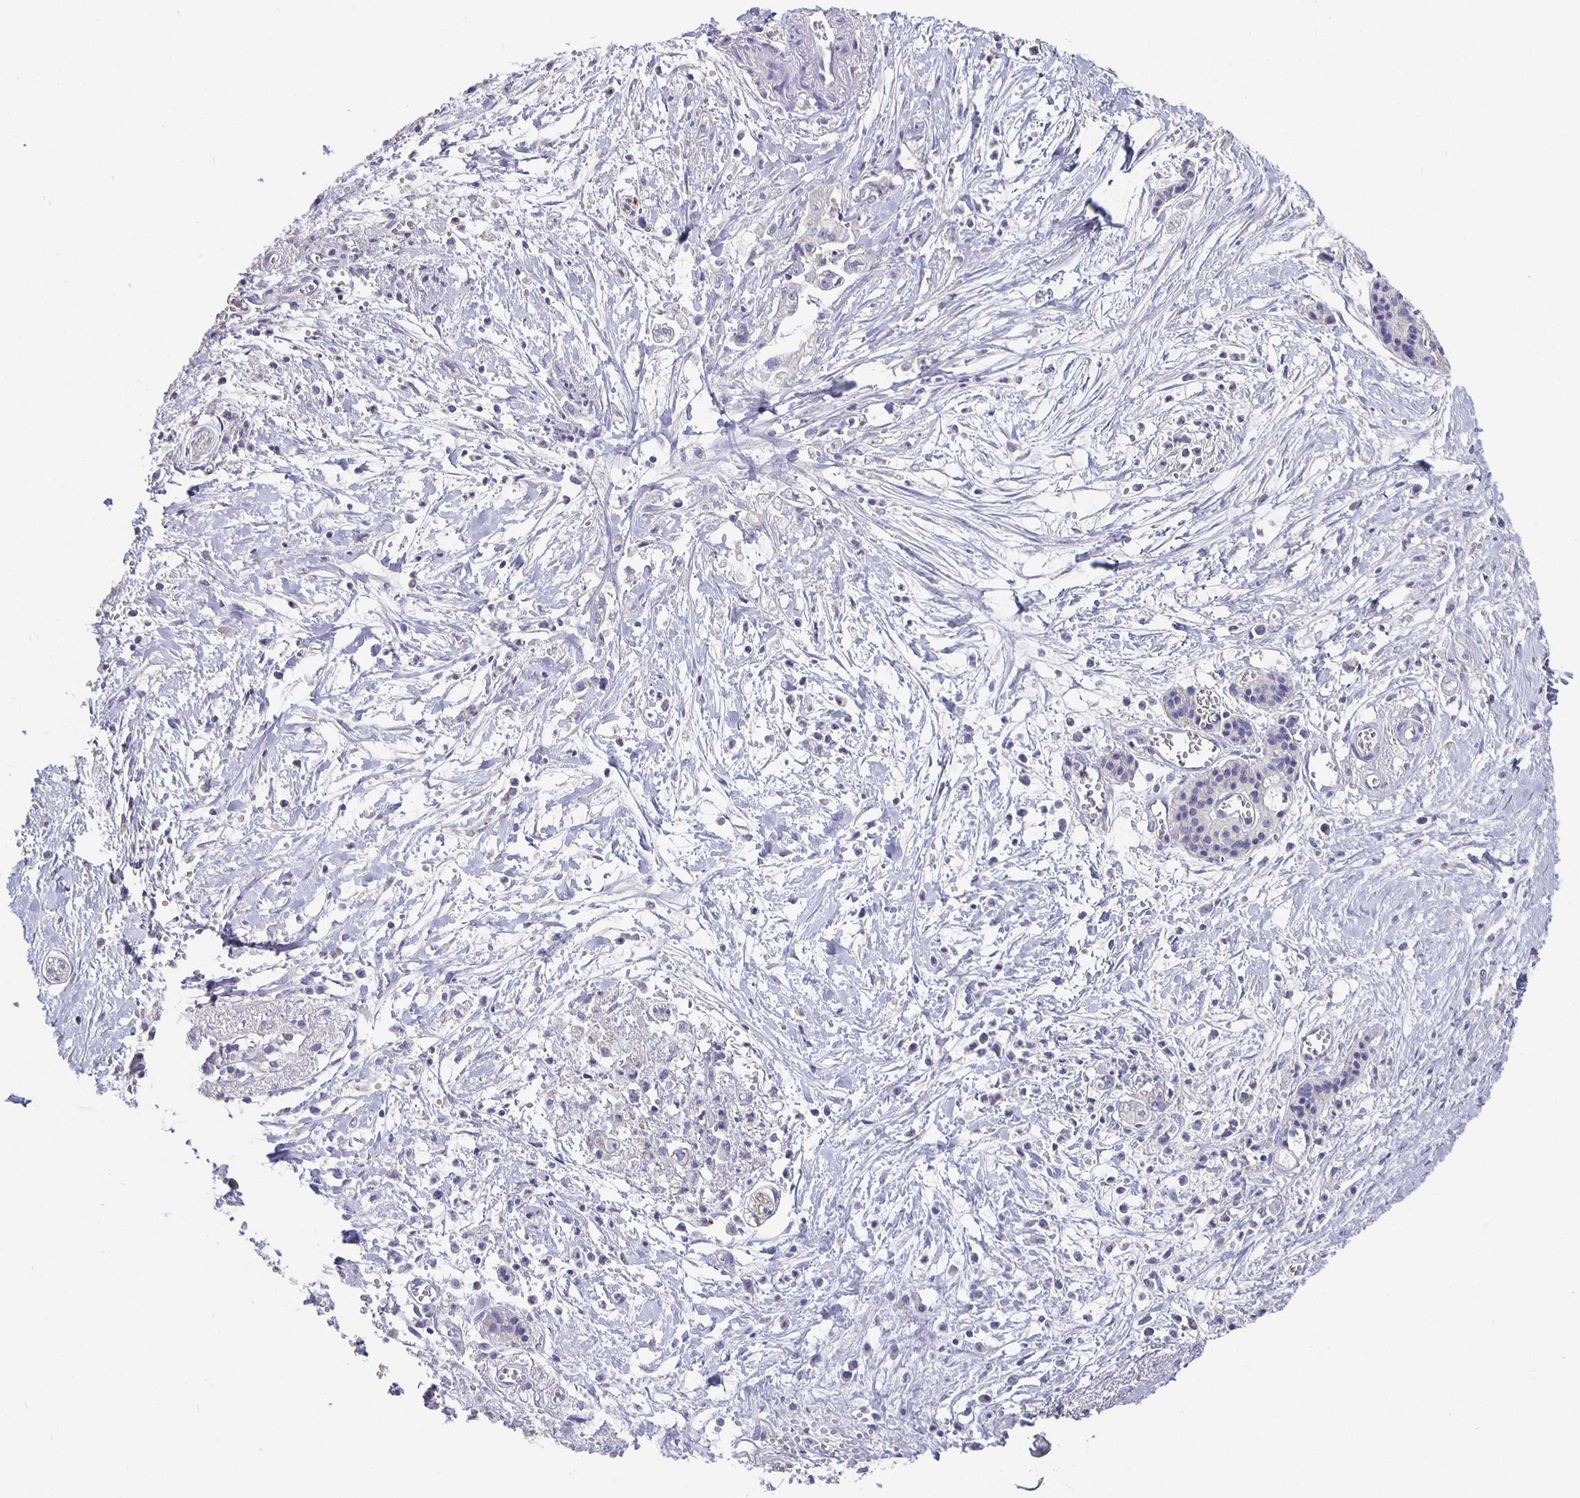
{"staining": {"intensity": "negative", "quantity": "none", "location": "none"}, "tissue": "pancreatic cancer", "cell_type": "Tumor cells", "image_type": "cancer", "snomed": [{"axis": "morphology", "description": "Adenocarcinoma, NOS"}, {"axis": "topography", "description": "Pancreas"}], "caption": "Pancreatic cancer (adenocarcinoma) was stained to show a protein in brown. There is no significant staining in tumor cells.", "gene": "CFAP74", "patient": {"sex": "male", "age": 71}}